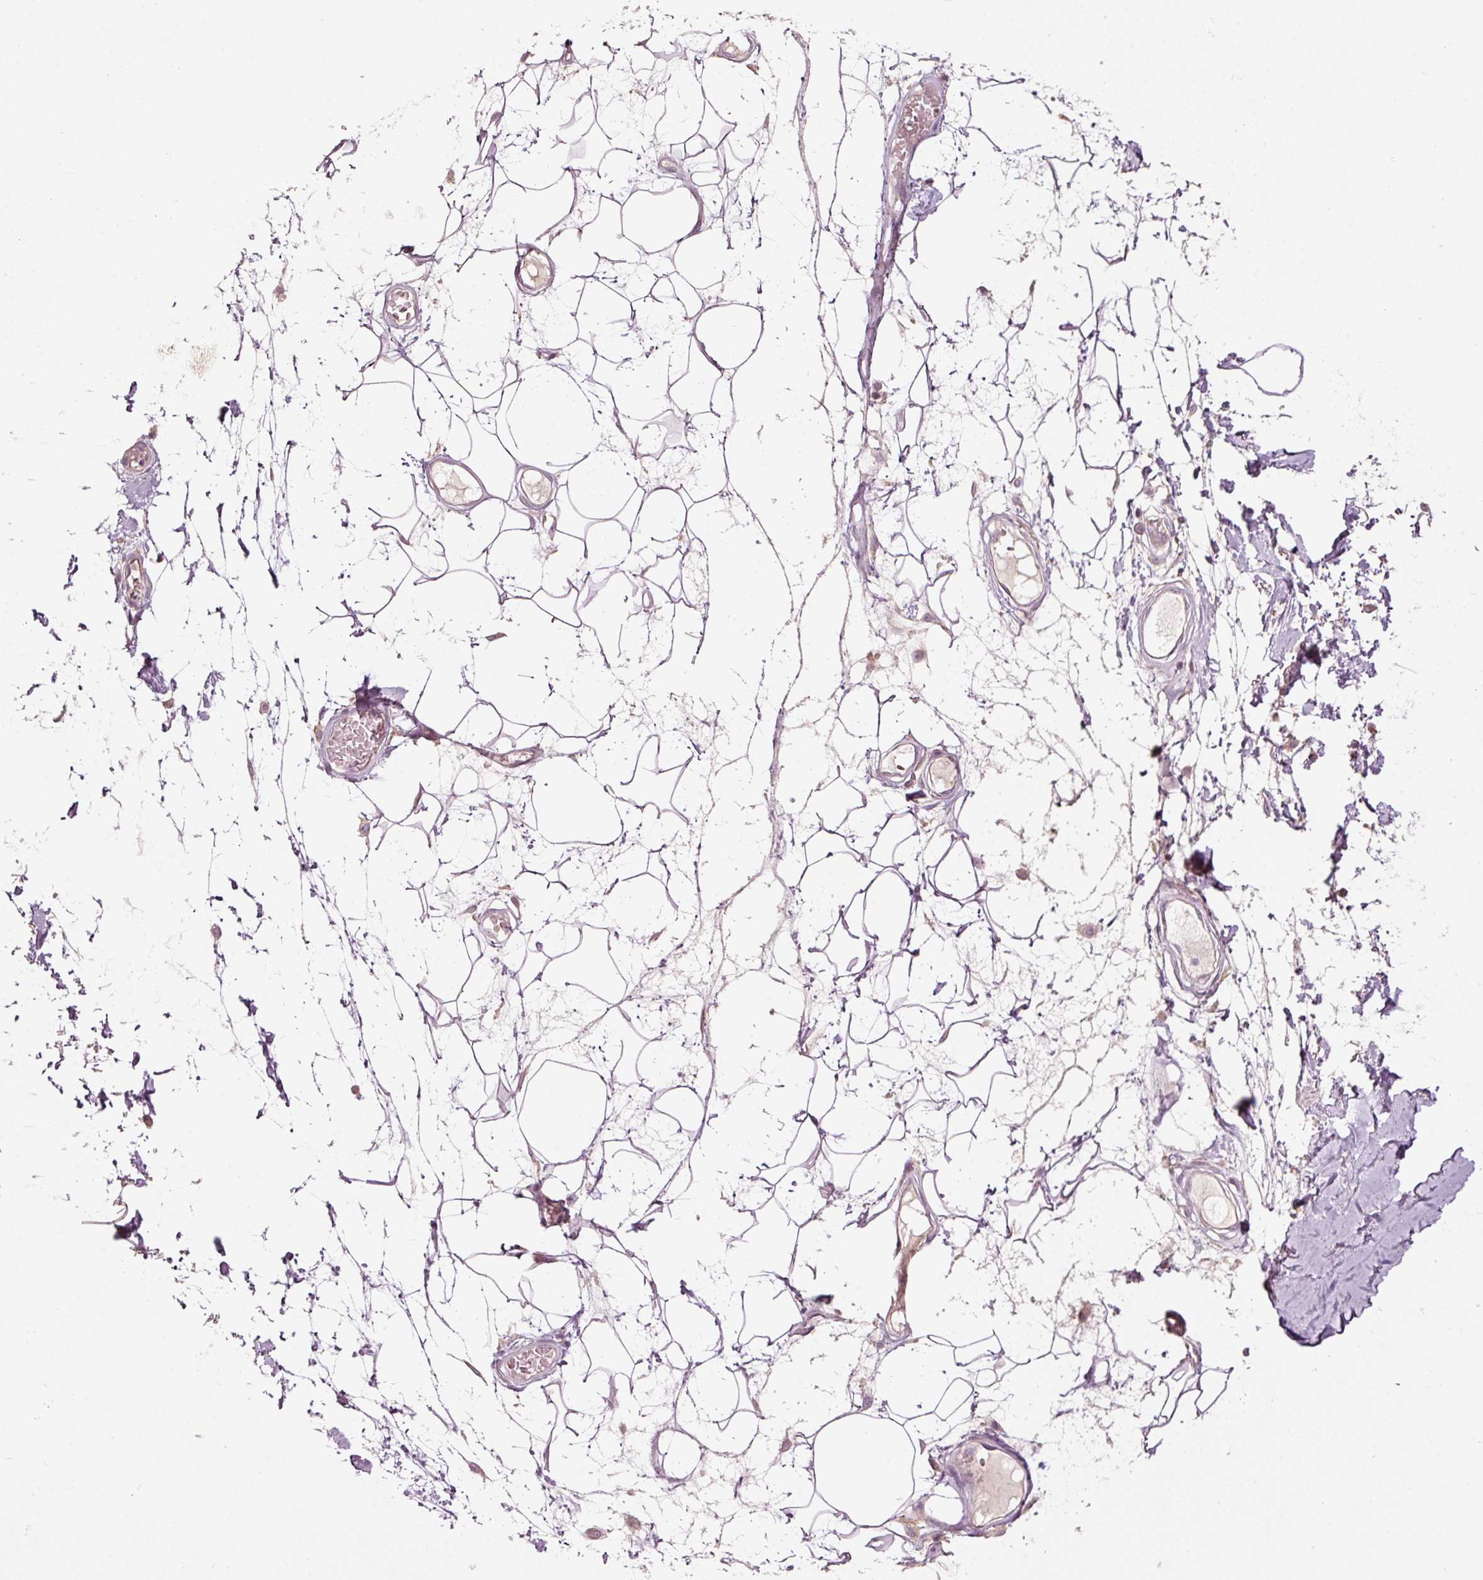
{"staining": {"intensity": "negative", "quantity": "none", "location": "none"}, "tissue": "adipose tissue", "cell_type": "Adipocytes", "image_type": "normal", "snomed": [{"axis": "morphology", "description": "Normal tissue, NOS"}, {"axis": "topography", "description": "Vulva"}, {"axis": "topography", "description": "Peripheral nerve tissue"}], "caption": "This is an immunohistochemistry histopathology image of normal human adipose tissue. There is no expression in adipocytes.", "gene": "CDC20B", "patient": {"sex": "female", "age": 68}}